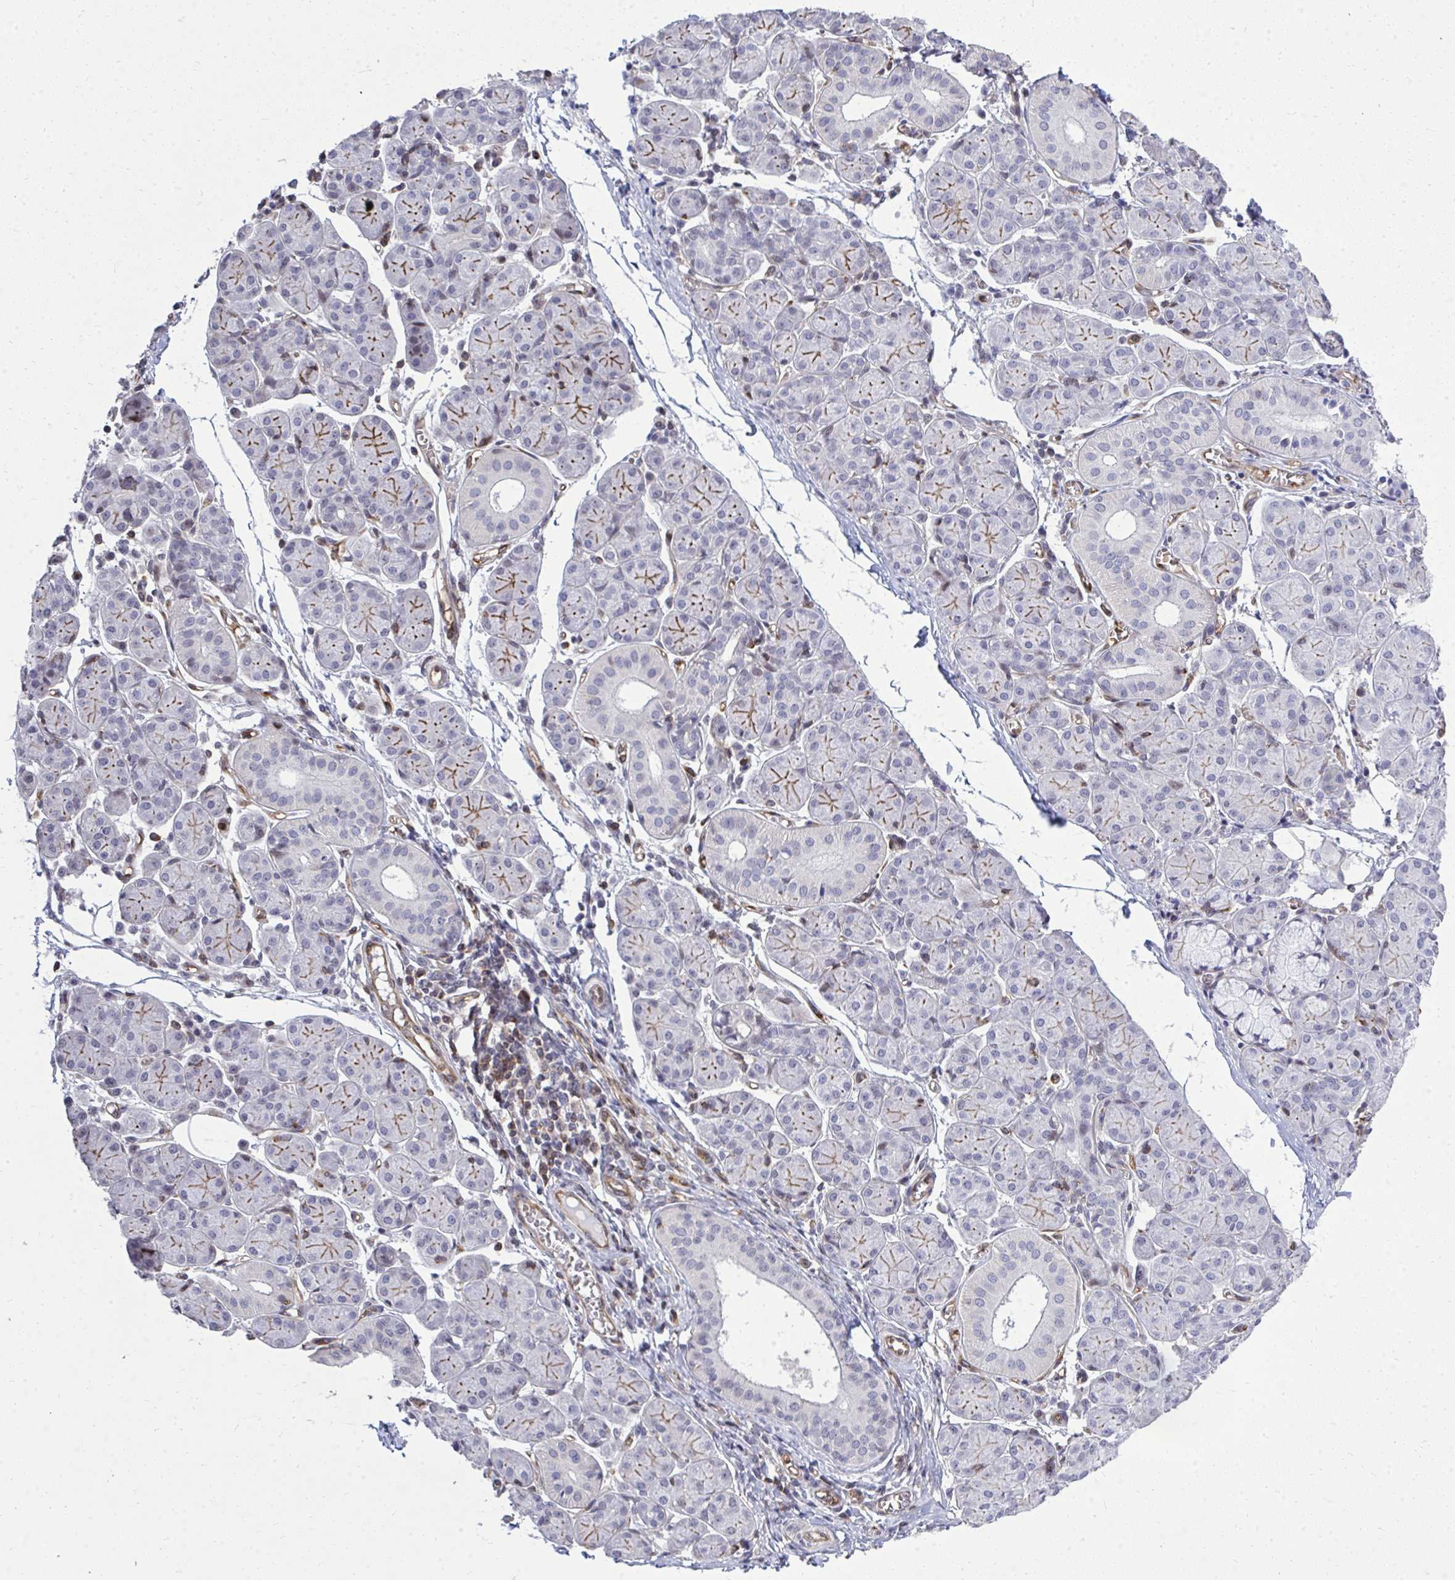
{"staining": {"intensity": "moderate", "quantity": "25%-75%", "location": "cytoplasmic/membranous"}, "tissue": "salivary gland", "cell_type": "Glandular cells", "image_type": "normal", "snomed": [{"axis": "morphology", "description": "Normal tissue, NOS"}, {"axis": "morphology", "description": "Inflammation, NOS"}, {"axis": "topography", "description": "Lymph node"}, {"axis": "topography", "description": "Salivary gland"}], "caption": "Brown immunohistochemical staining in unremarkable human salivary gland reveals moderate cytoplasmic/membranous expression in about 25%-75% of glandular cells. (IHC, brightfield microscopy, high magnification).", "gene": "FOXN3", "patient": {"sex": "male", "age": 3}}